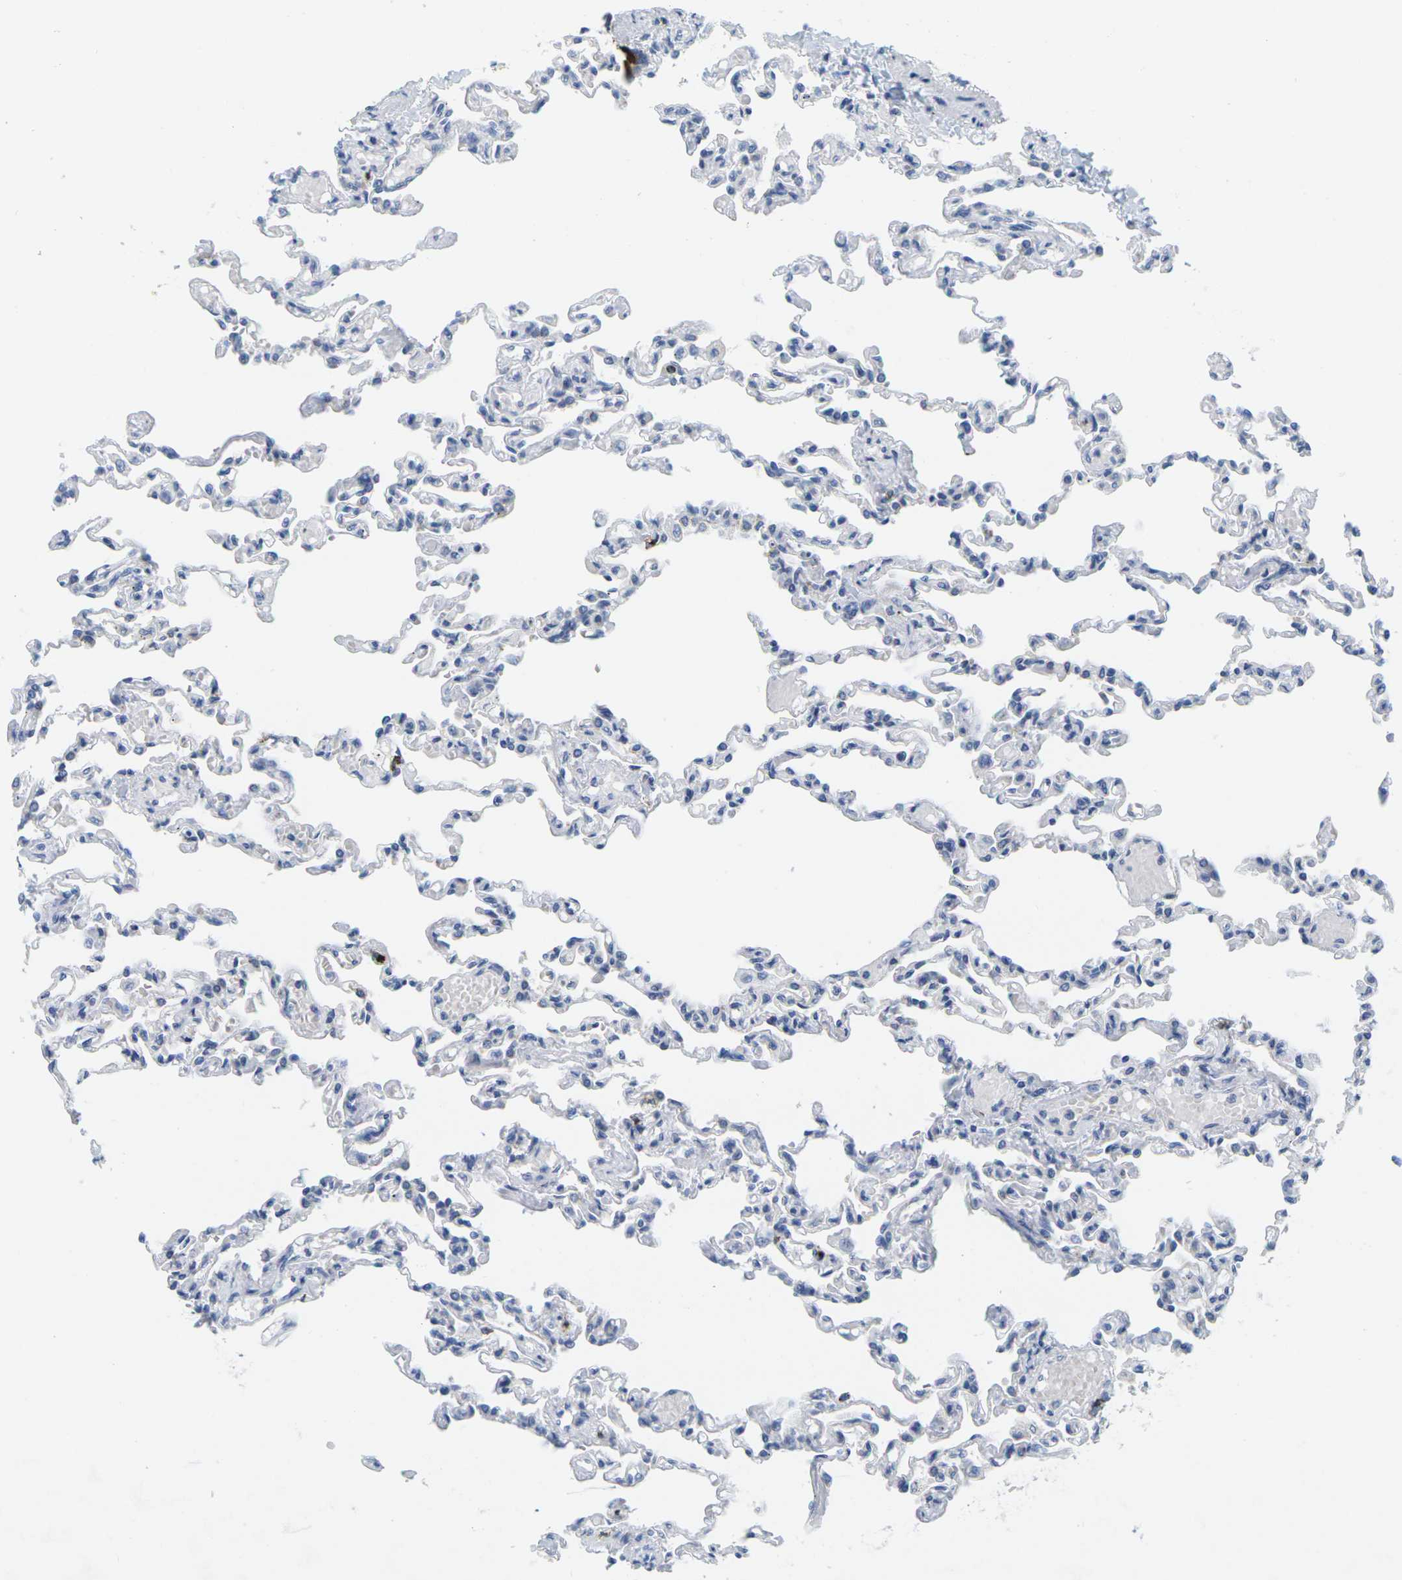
{"staining": {"intensity": "negative", "quantity": "none", "location": "none"}, "tissue": "lung", "cell_type": "Alveolar cells", "image_type": "normal", "snomed": [{"axis": "morphology", "description": "Normal tissue, NOS"}, {"axis": "topography", "description": "Lung"}], "caption": "IHC image of normal lung: human lung stained with DAB (3,3'-diaminobenzidine) displays no significant protein expression in alveolar cells.", "gene": "HLA", "patient": {"sex": "male", "age": 21}}